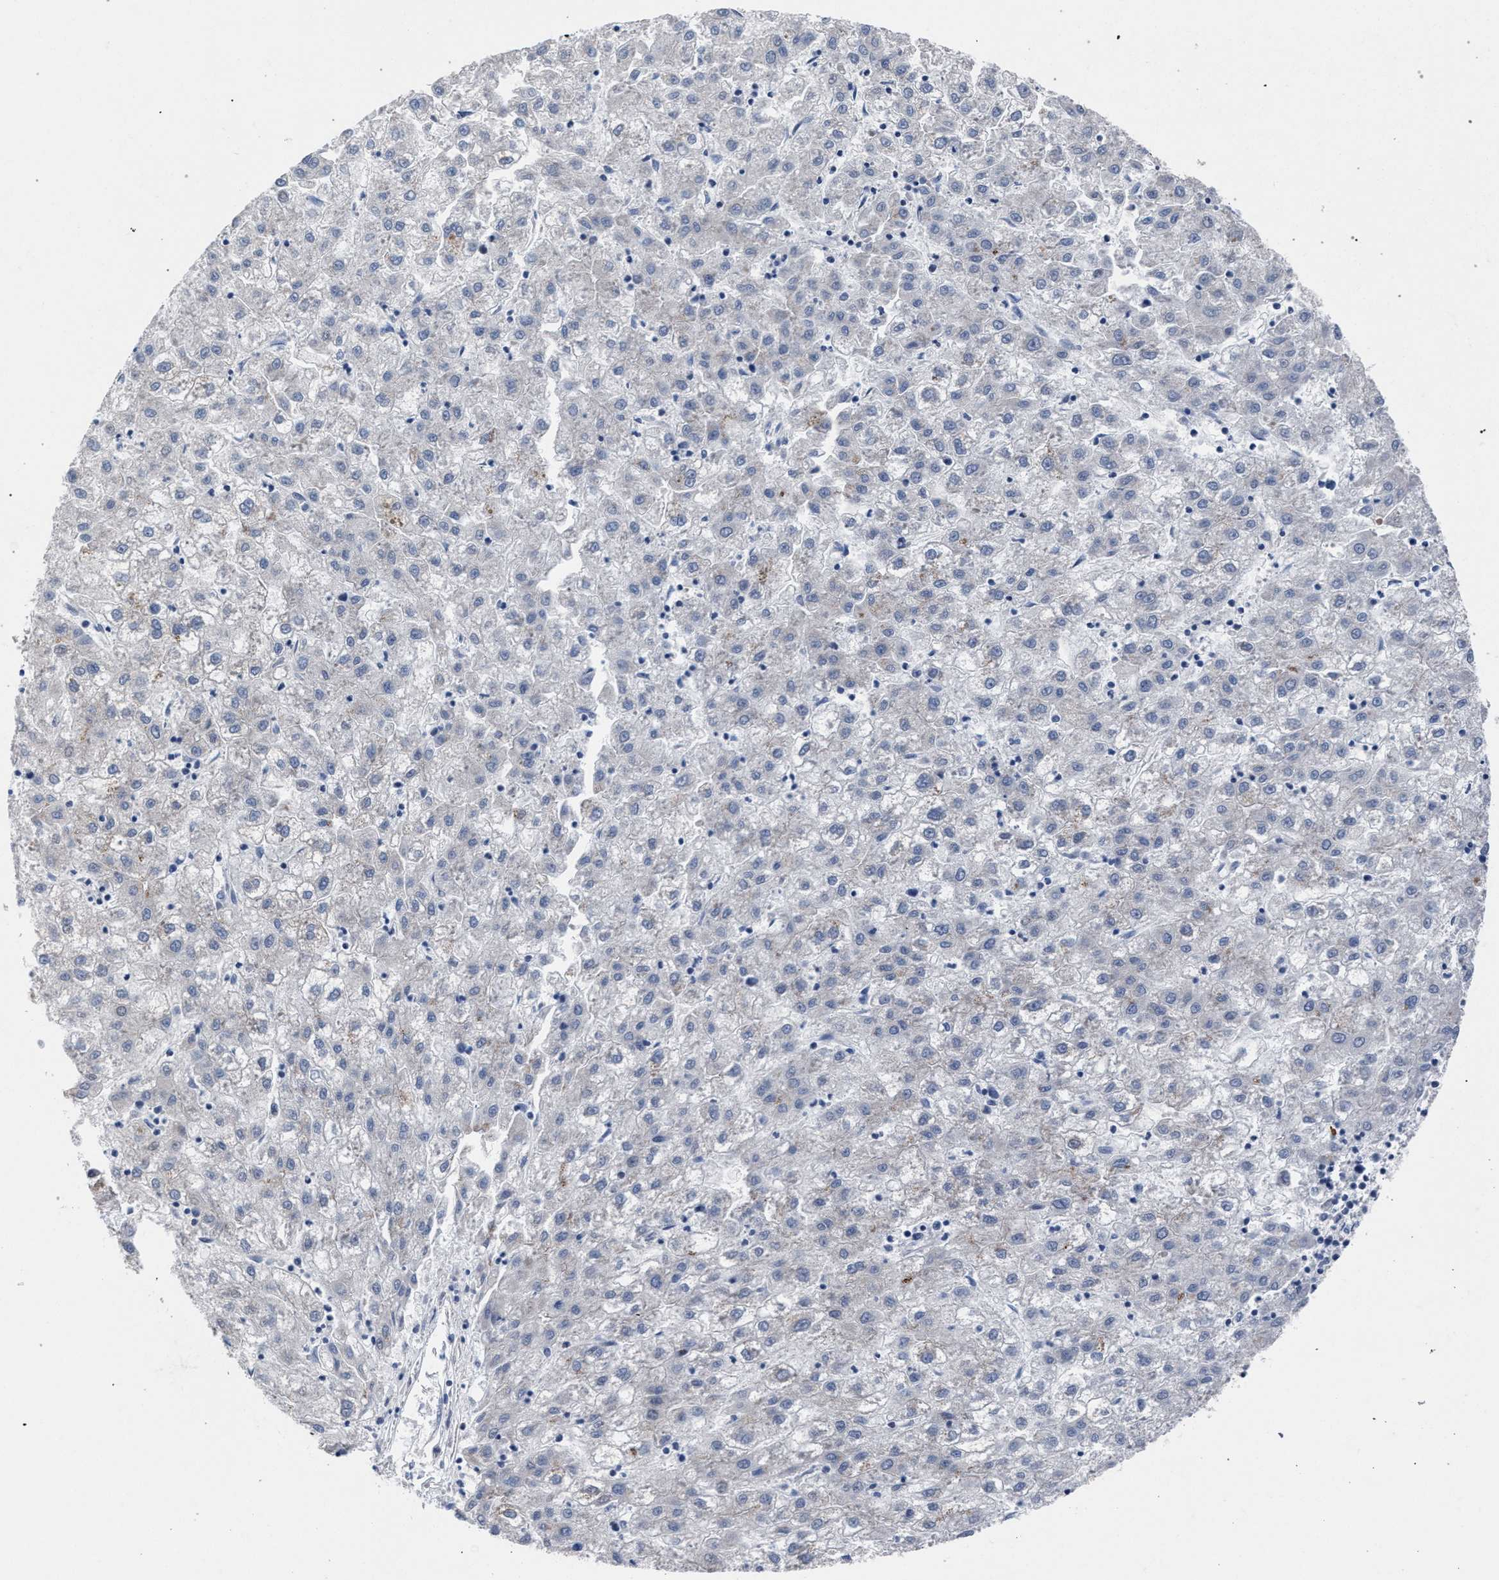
{"staining": {"intensity": "negative", "quantity": "none", "location": "none"}, "tissue": "liver cancer", "cell_type": "Tumor cells", "image_type": "cancer", "snomed": [{"axis": "morphology", "description": "Carcinoma, Hepatocellular, NOS"}, {"axis": "topography", "description": "Liver"}], "caption": "This micrograph is of liver hepatocellular carcinoma stained with immunohistochemistry (IHC) to label a protein in brown with the nuclei are counter-stained blue. There is no expression in tumor cells. Brightfield microscopy of IHC stained with DAB (brown) and hematoxylin (blue), captured at high magnification.", "gene": "RNF135", "patient": {"sex": "male", "age": 72}}